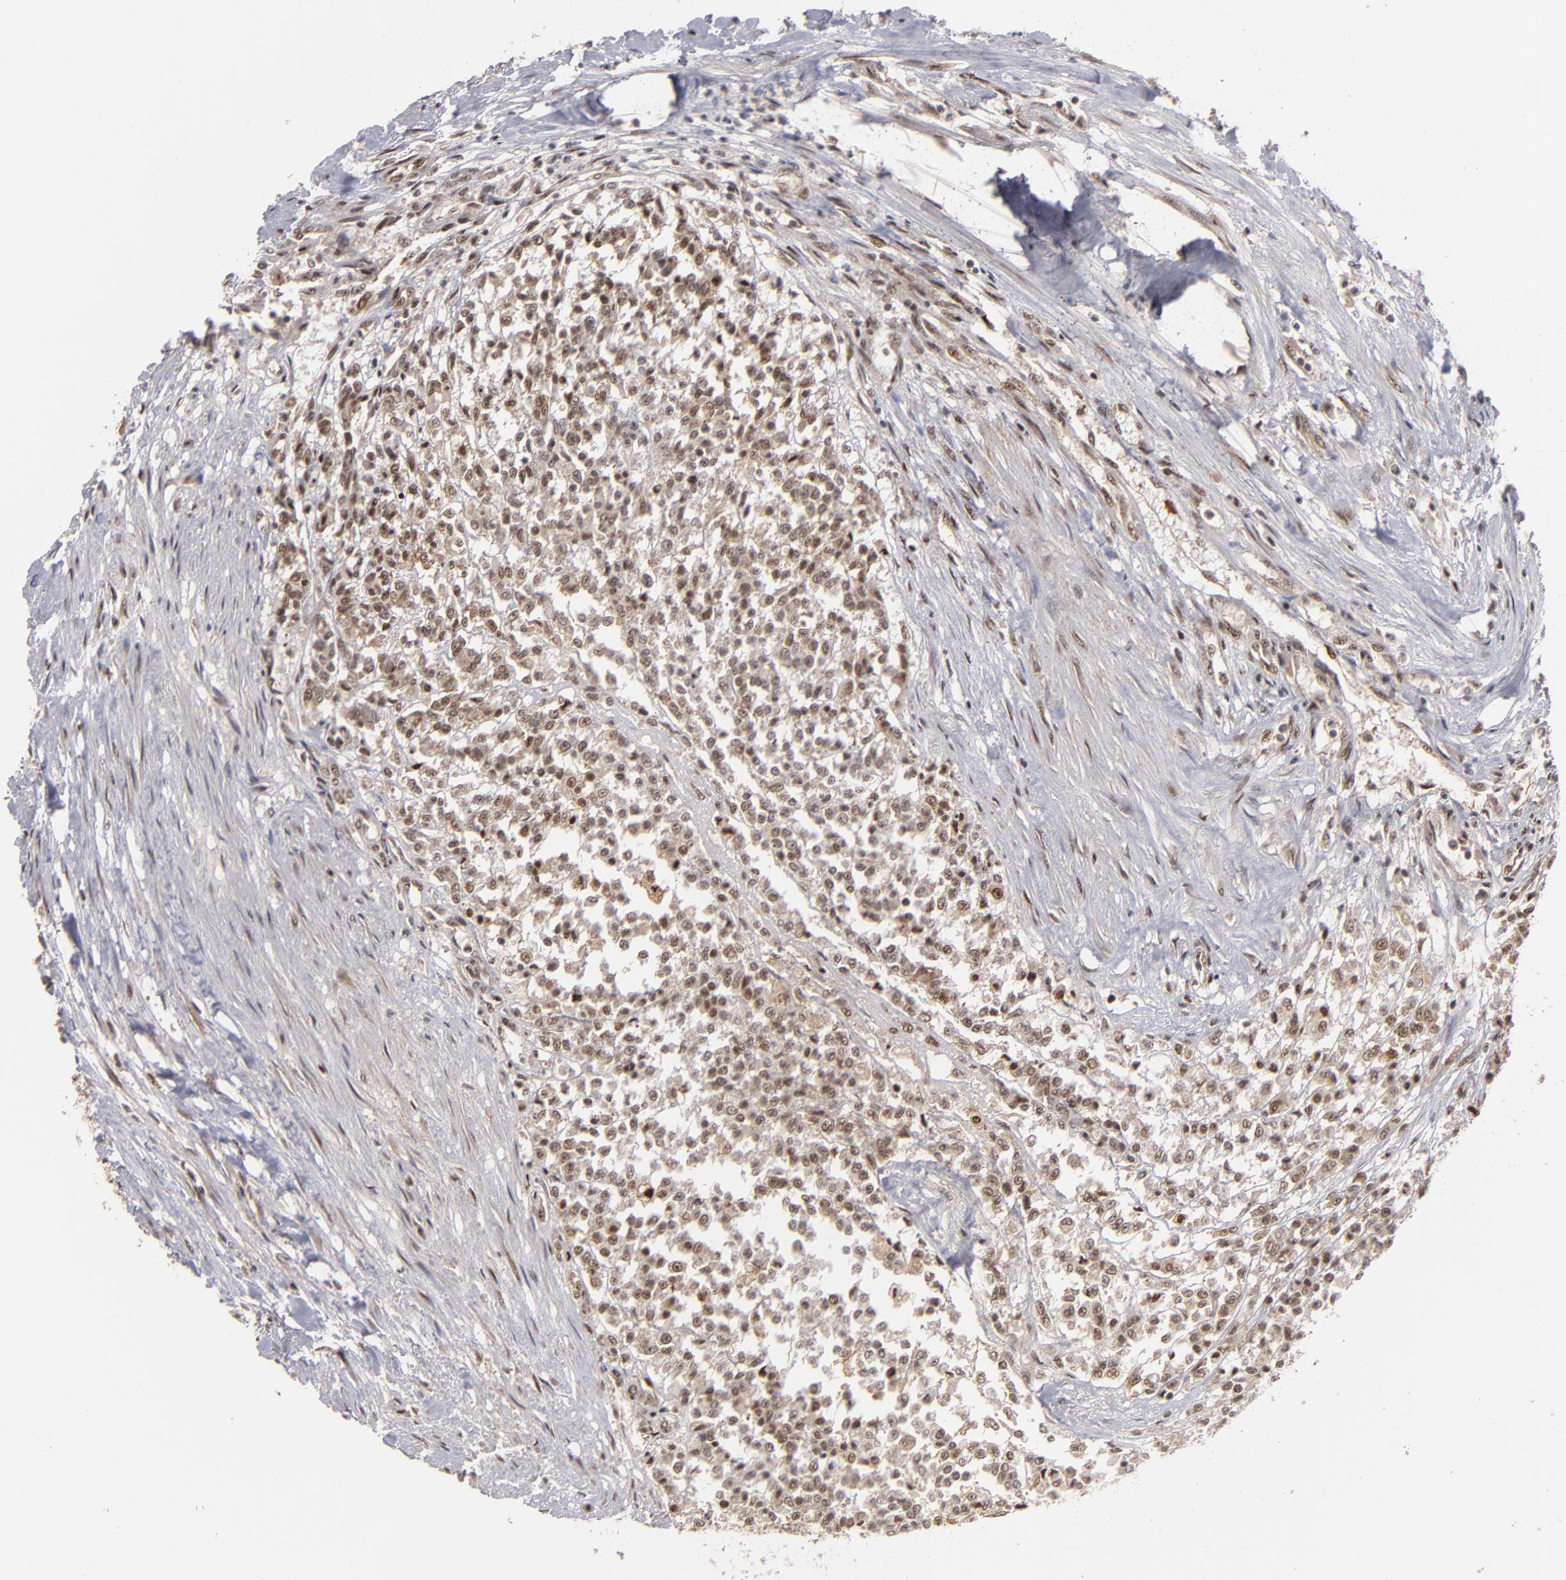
{"staining": {"intensity": "weak", "quantity": ">75%", "location": "nuclear"}, "tissue": "testis cancer", "cell_type": "Tumor cells", "image_type": "cancer", "snomed": [{"axis": "morphology", "description": "Seminoma, NOS"}, {"axis": "topography", "description": "Testis"}], "caption": "Weak nuclear protein positivity is present in approximately >75% of tumor cells in testis cancer. The staining was performed using DAB (3,3'-diaminobenzidine) to visualize the protein expression in brown, while the nuclei were stained in blue with hematoxylin (Magnification: 20x).", "gene": "ZNF234", "patient": {"sex": "male", "age": 59}}